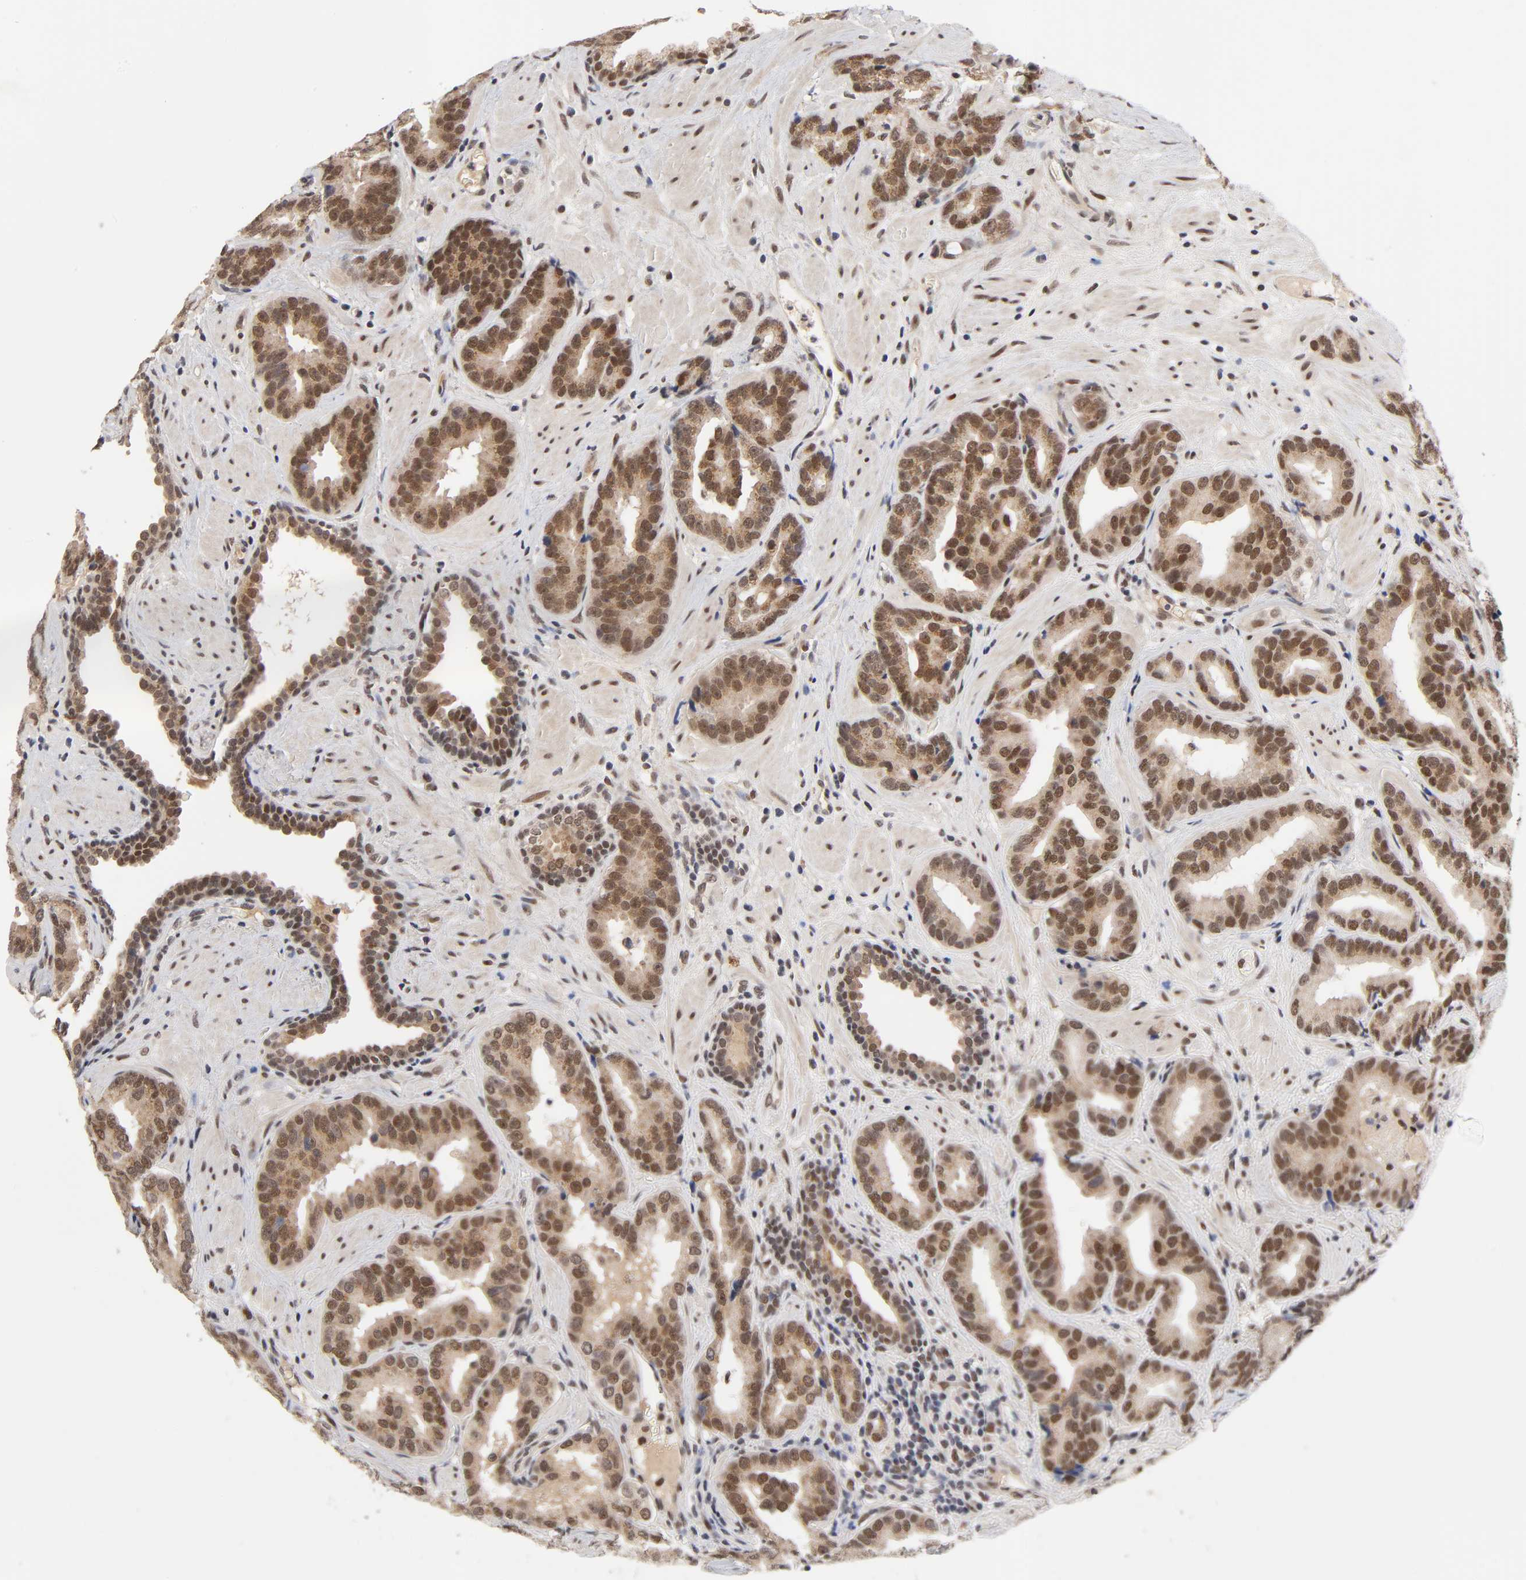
{"staining": {"intensity": "strong", "quantity": ">75%", "location": "cytoplasmic/membranous,nuclear"}, "tissue": "prostate cancer", "cell_type": "Tumor cells", "image_type": "cancer", "snomed": [{"axis": "morphology", "description": "Adenocarcinoma, Low grade"}, {"axis": "topography", "description": "Prostate"}], "caption": "Adenocarcinoma (low-grade) (prostate) stained for a protein shows strong cytoplasmic/membranous and nuclear positivity in tumor cells.", "gene": "EP300", "patient": {"sex": "male", "age": 59}}